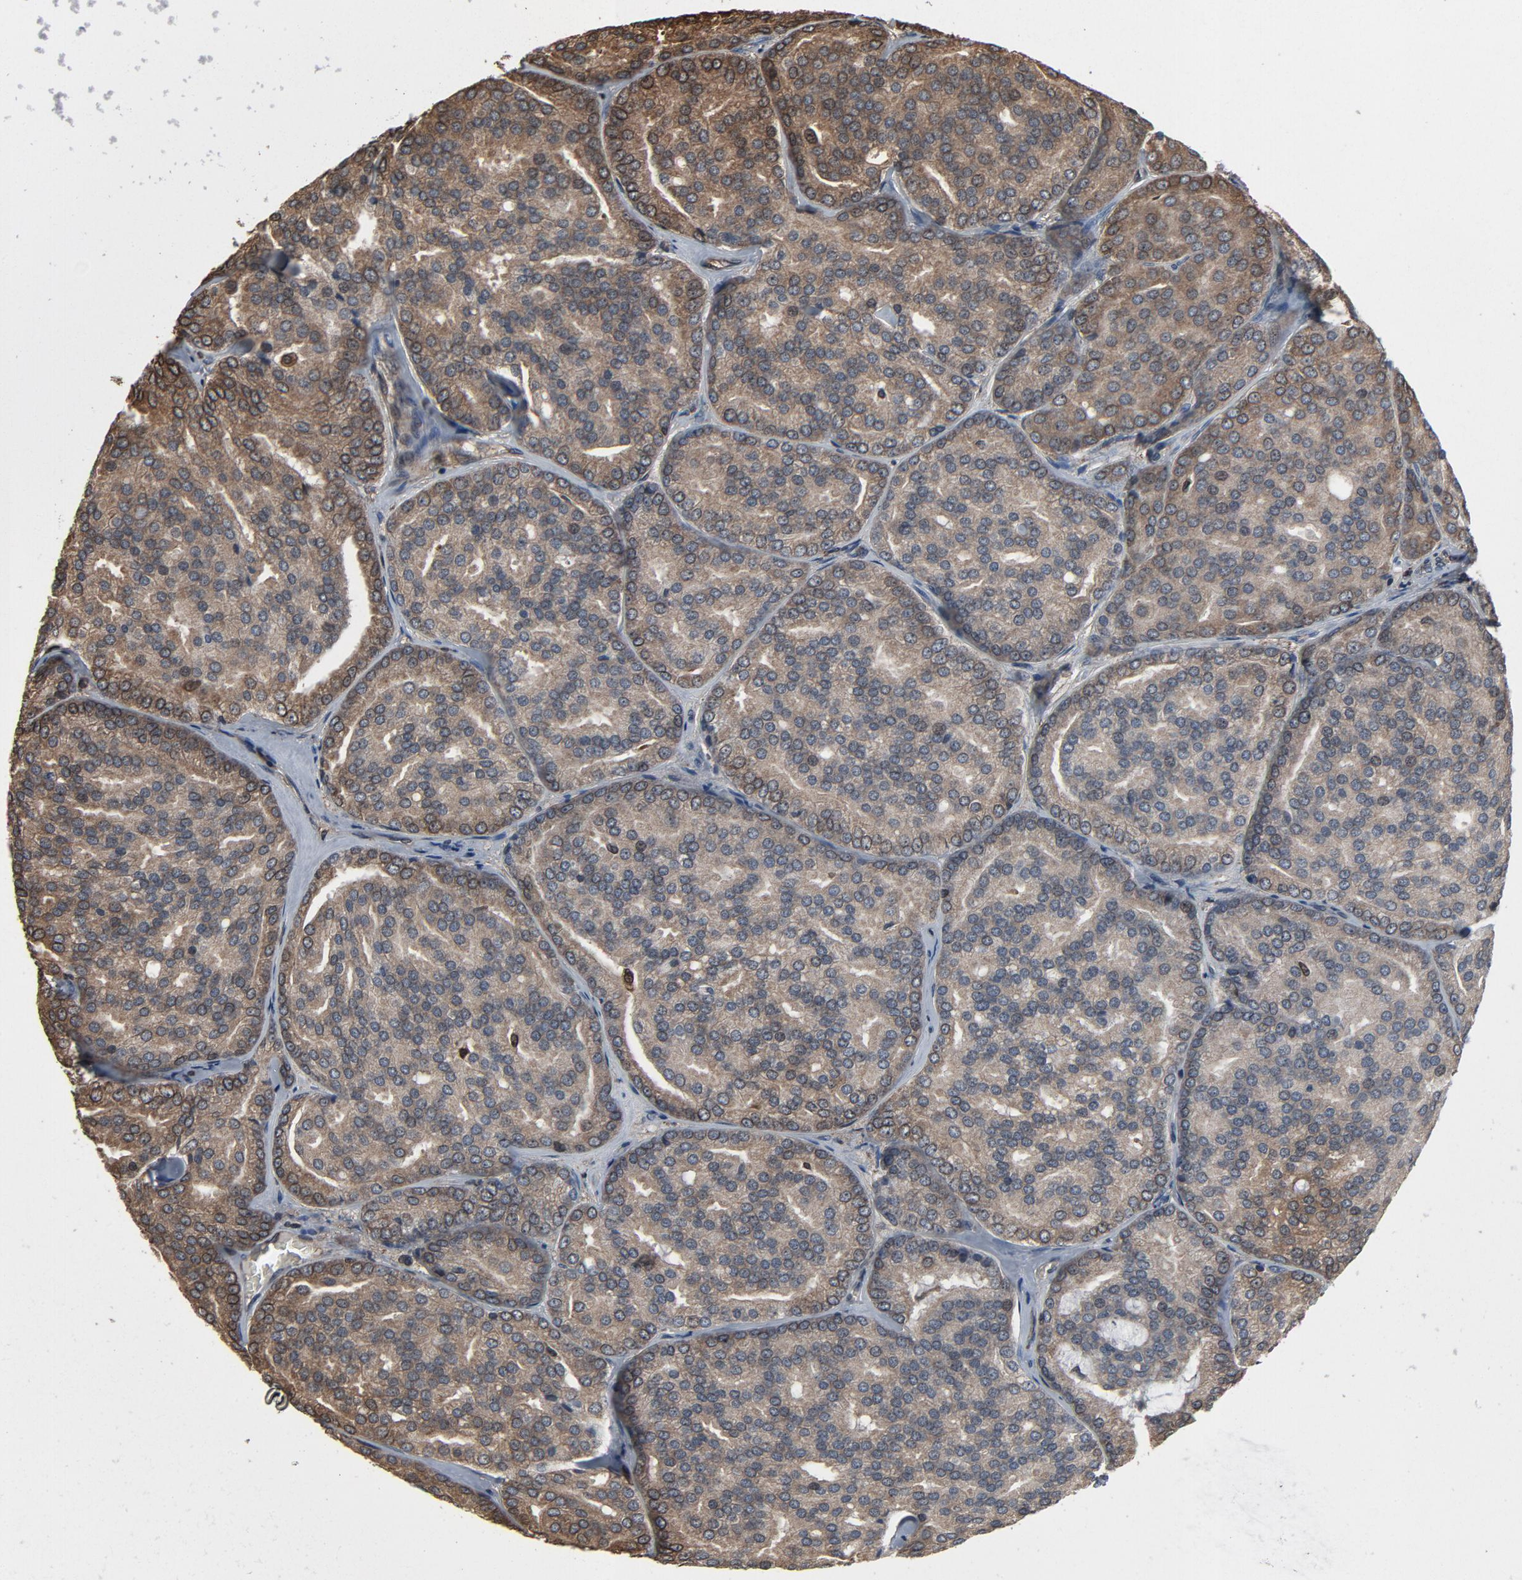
{"staining": {"intensity": "weak", "quantity": "<25%", "location": "cytoplasmic/membranous,nuclear"}, "tissue": "prostate cancer", "cell_type": "Tumor cells", "image_type": "cancer", "snomed": [{"axis": "morphology", "description": "Adenocarcinoma, High grade"}, {"axis": "topography", "description": "Prostate"}], "caption": "Prostate high-grade adenocarcinoma was stained to show a protein in brown. There is no significant staining in tumor cells.", "gene": "UBE2D1", "patient": {"sex": "male", "age": 64}}